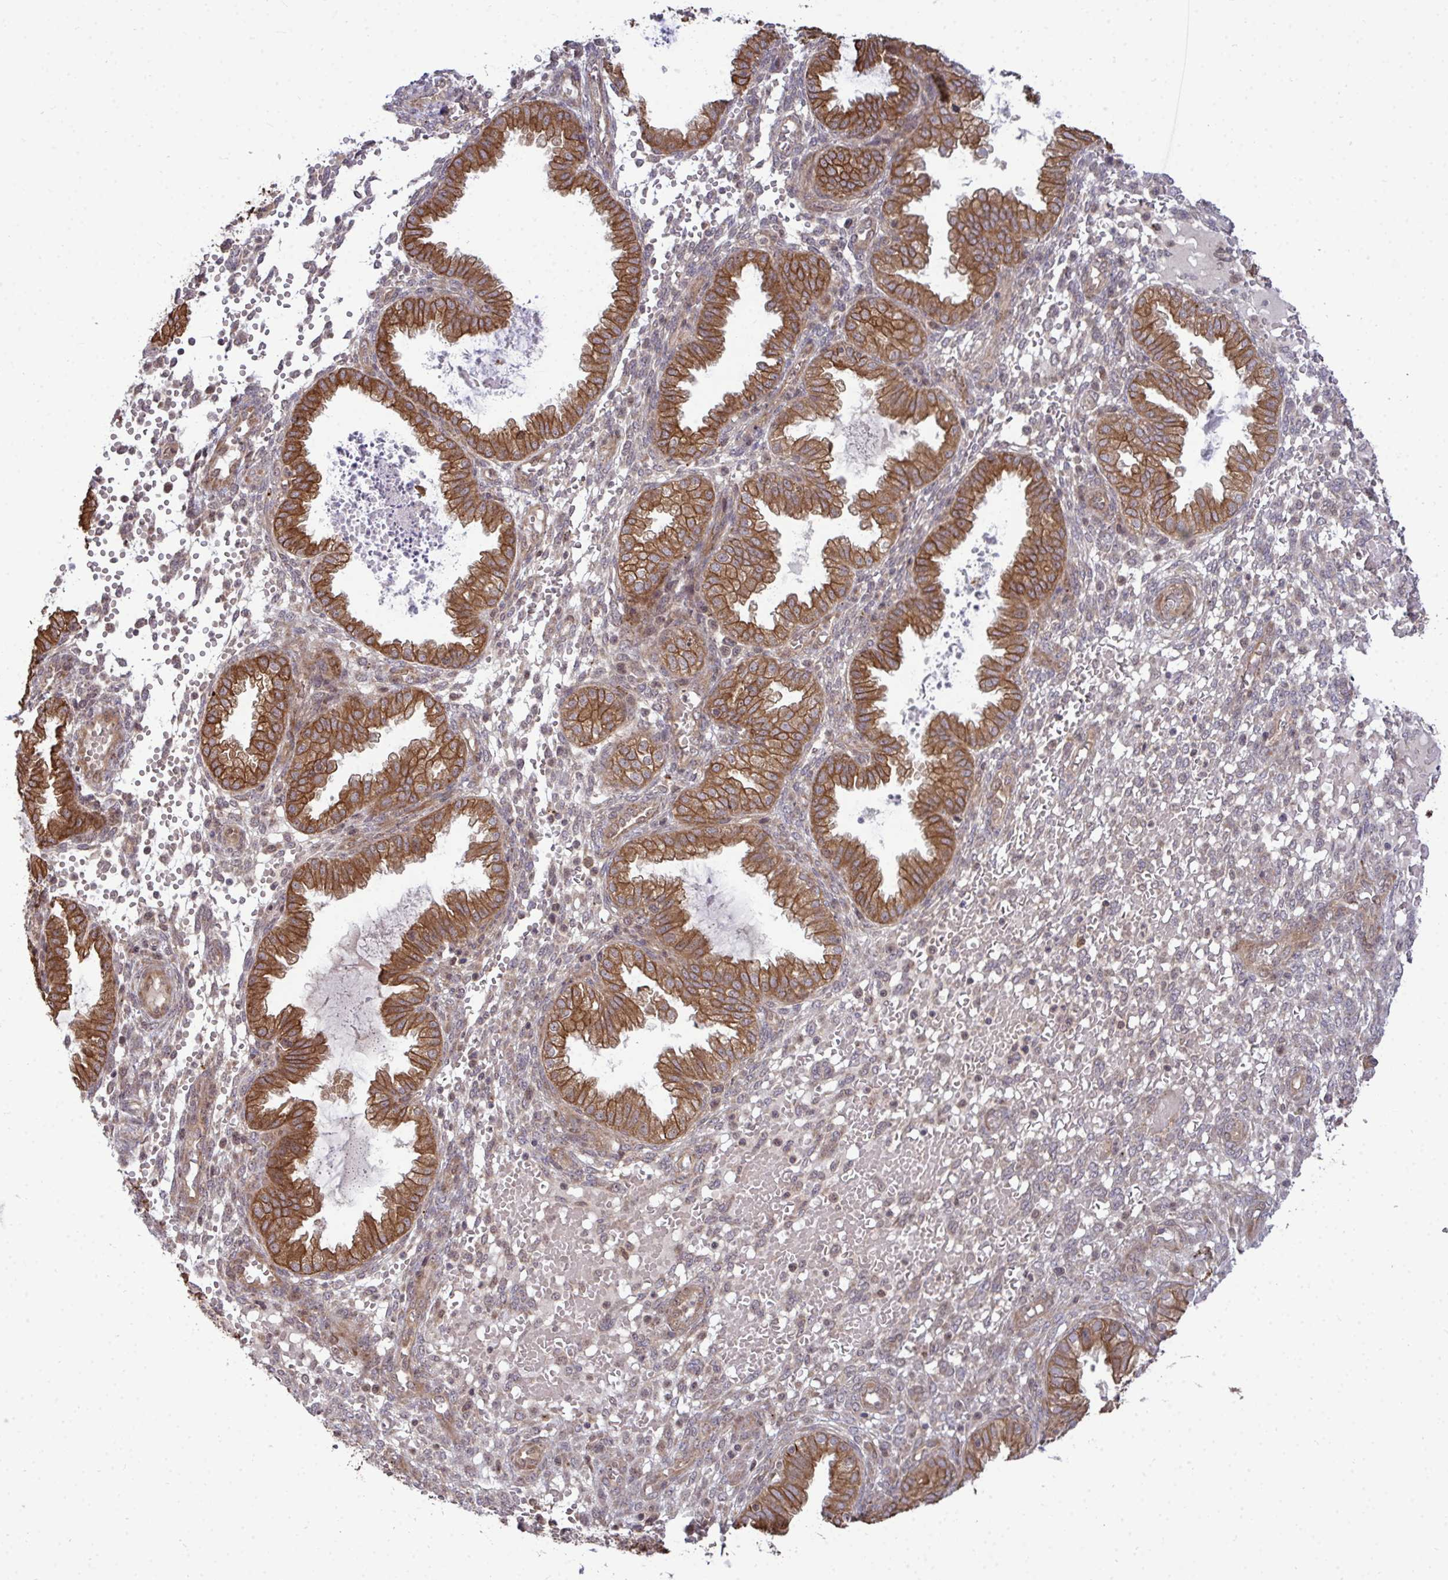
{"staining": {"intensity": "weak", "quantity": "<25%", "location": "cytoplasmic/membranous"}, "tissue": "endometrium", "cell_type": "Cells in endometrial stroma", "image_type": "normal", "snomed": [{"axis": "morphology", "description": "Normal tissue, NOS"}, {"axis": "topography", "description": "Endometrium"}], "caption": "This micrograph is of benign endometrium stained with IHC to label a protein in brown with the nuclei are counter-stained blue. There is no expression in cells in endometrial stroma.", "gene": "TRIM44", "patient": {"sex": "female", "age": 33}}